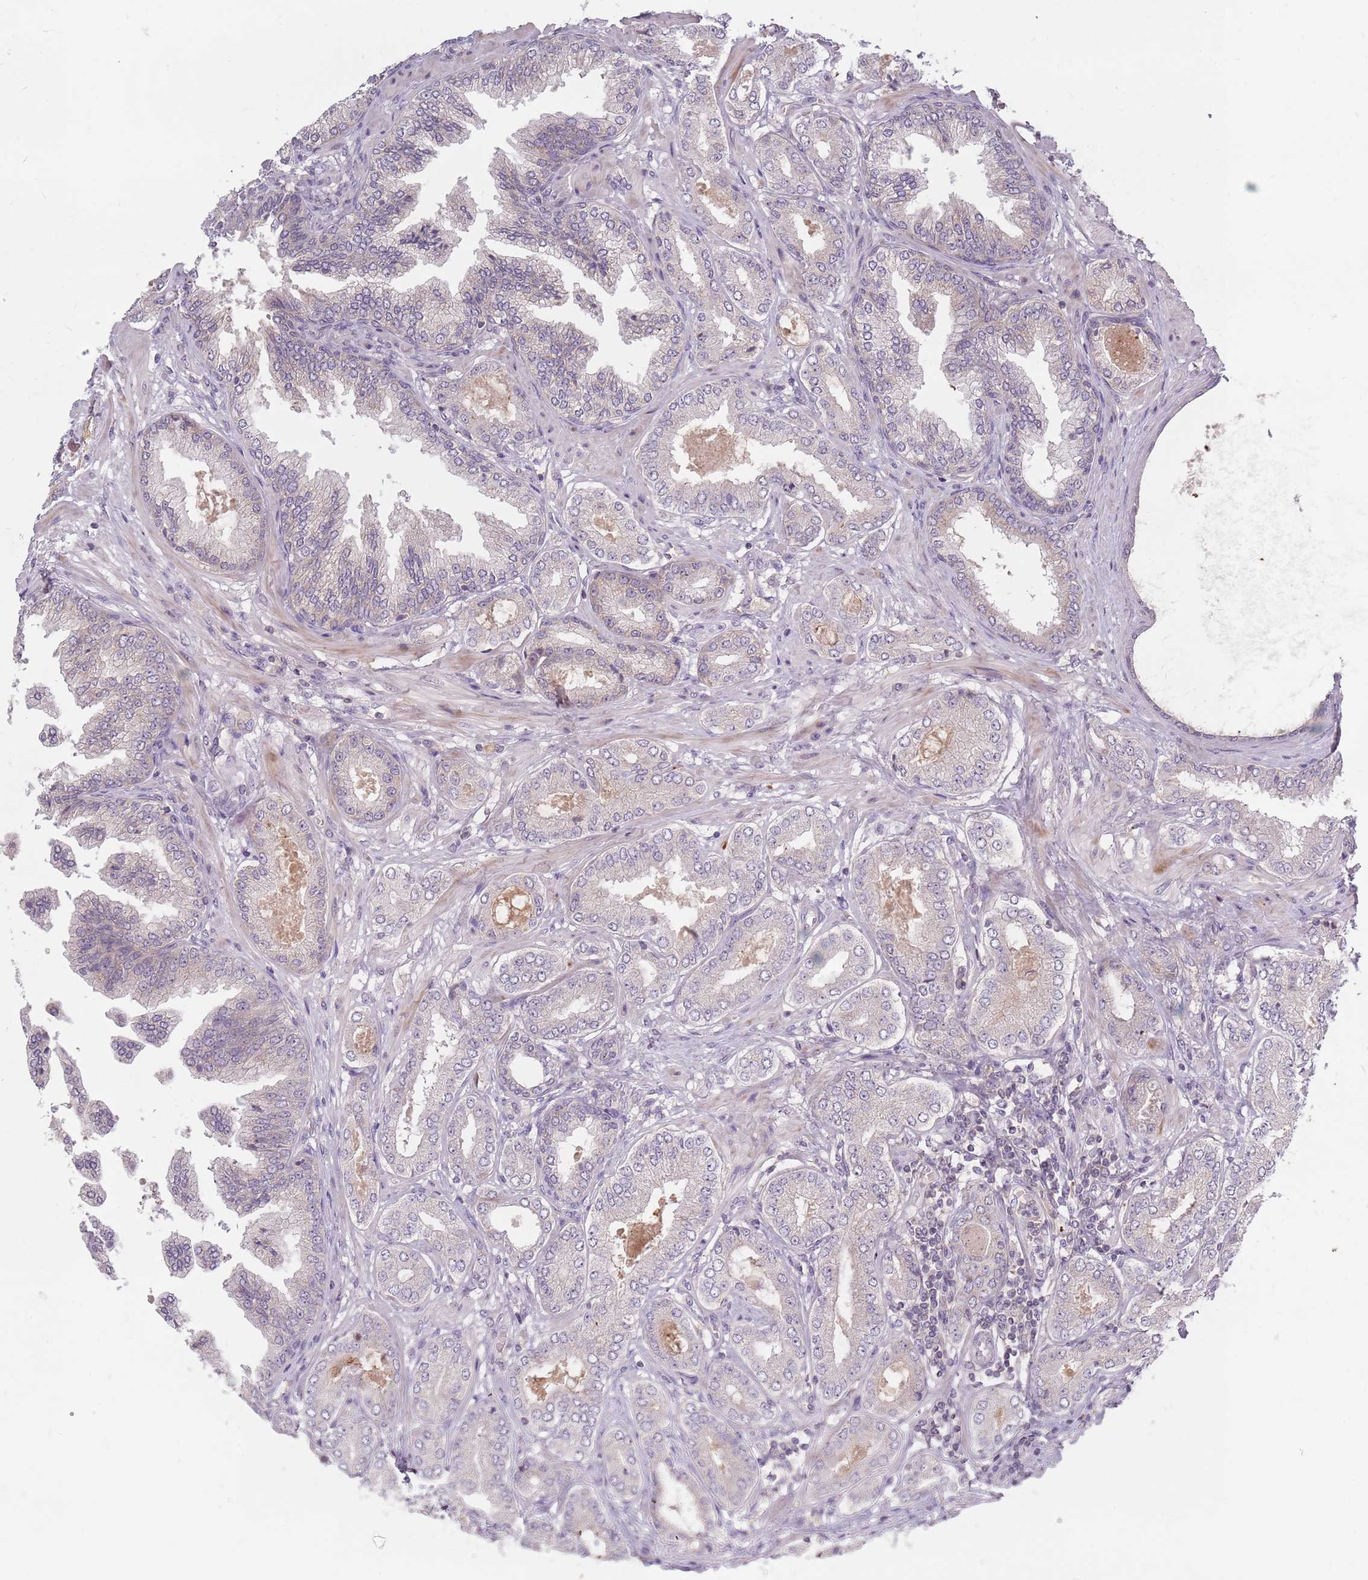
{"staining": {"intensity": "negative", "quantity": "none", "location": "none"}, "tissue": "prostate cancer", "cell_type": "Tumor cells", "image_type": "cancer", "snomed": [{"axis": "morphology", "description": "Adenocarcinoma, Low grade"}, {"axis": "topography", "description": "Prostate"}], "caption": "Tumor cells show no significant protein positivity in prostate cancer (low-grade adenocarcinoma). (DAB (3,3'-diaminobenzidine) immunohistochemistry visualized using brightfield microscopy, high magnification).", "gene": "ASB13", "patient": {"sex": "male", "age": 63}}